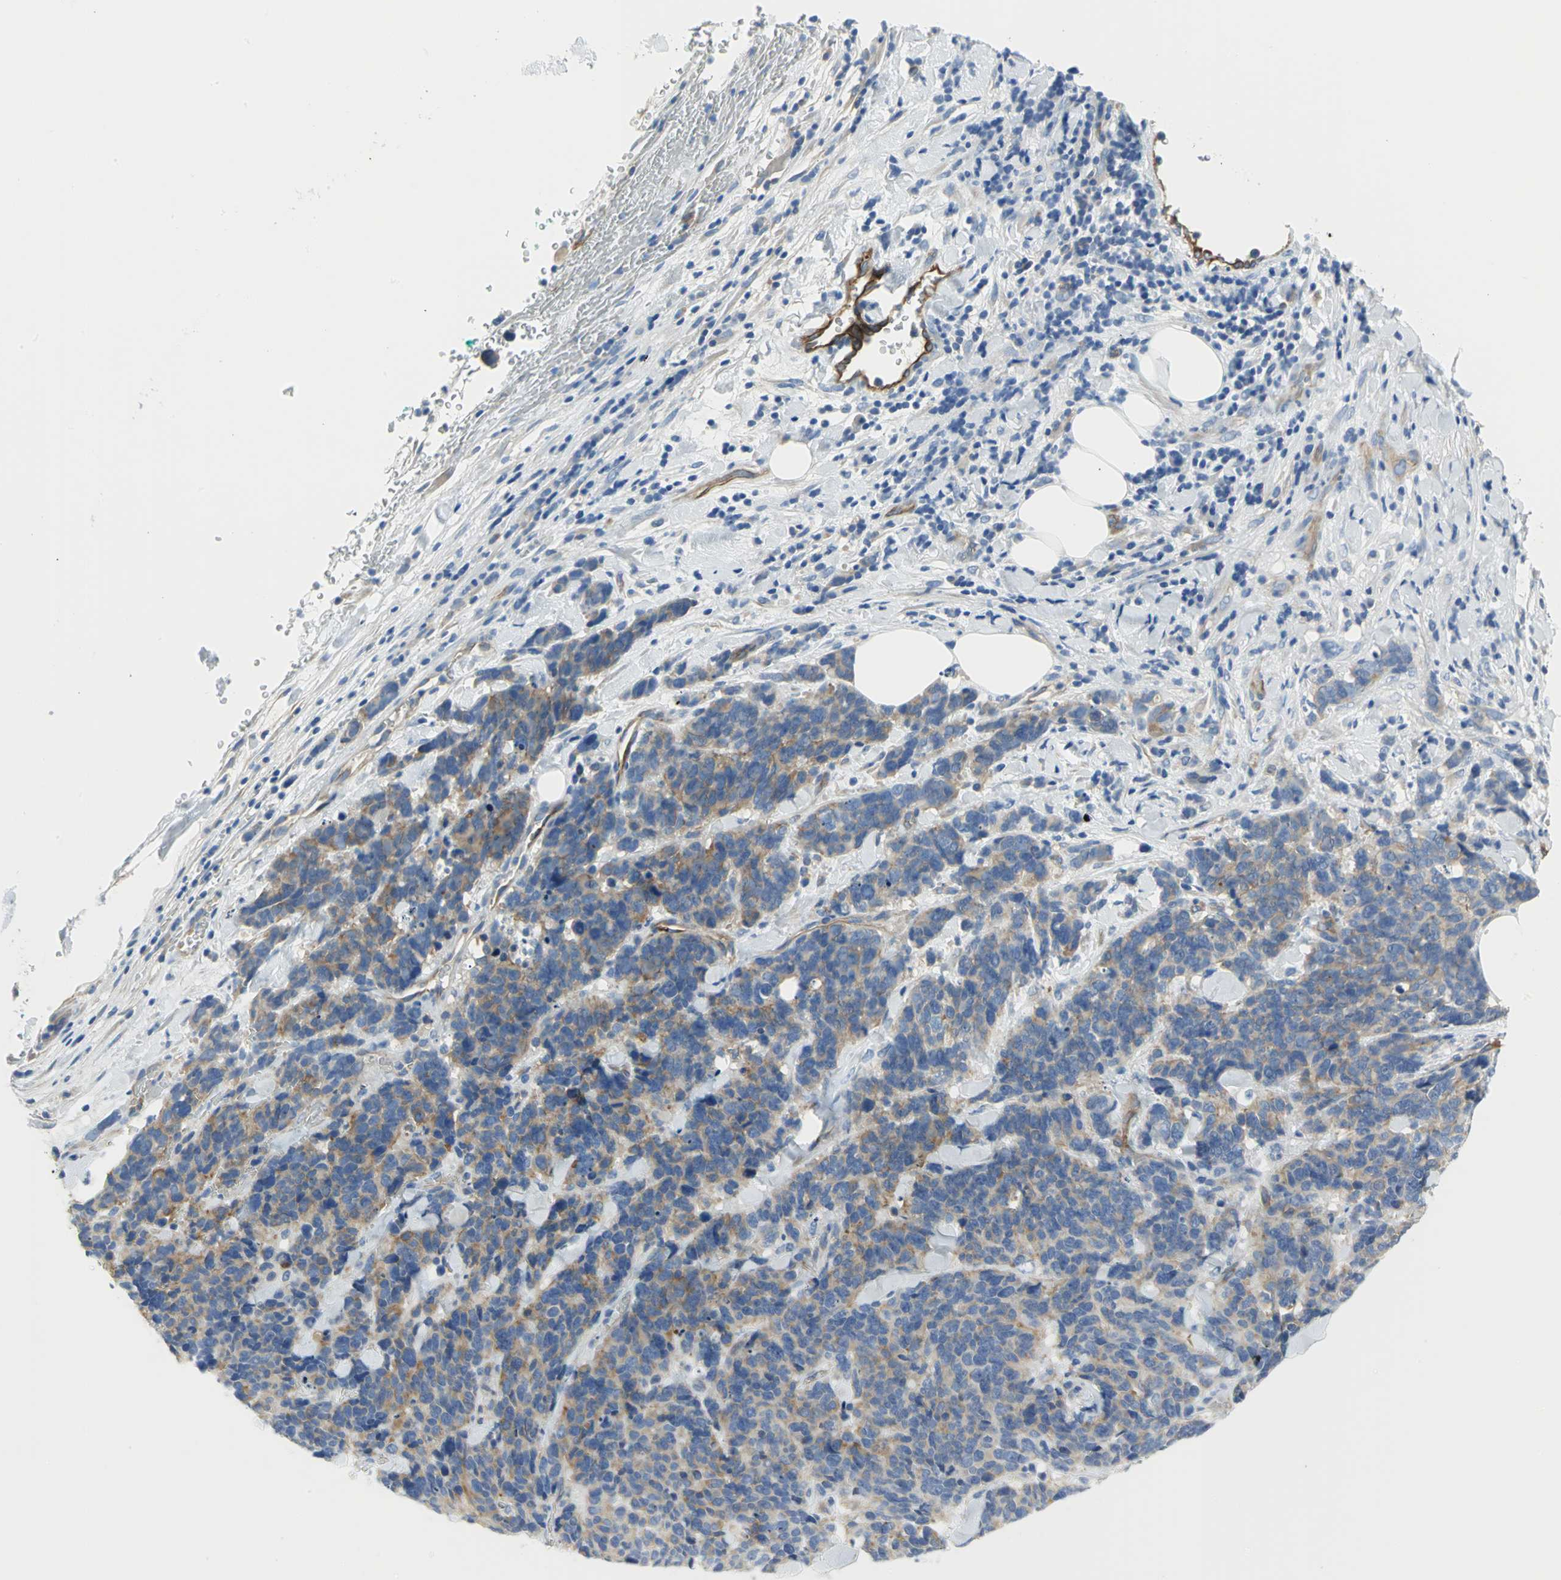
{"staining": {"intensity": "moderate", "quantity": "25%-75%", "location": "cytoplasmic/membranous"}, "tissue": "lung cancer", "cell_type": "Tumor cells", "image_type": "cancer", "snomed": [{"axis": "morphology", "description": "Neoplasm, malignant, NOS"}, {"axis": "topography", "description": "Lung"}], "caption": "A histopathology image showing moderate cytoplasmic/membranous expression in about 25%-75% of tumor cells in lung cancer (malignant neoplasm), as visualized by brown immunohistochemical staining.", "gene": "FLNB", "patient": {"sex": "female", "age": 58}}